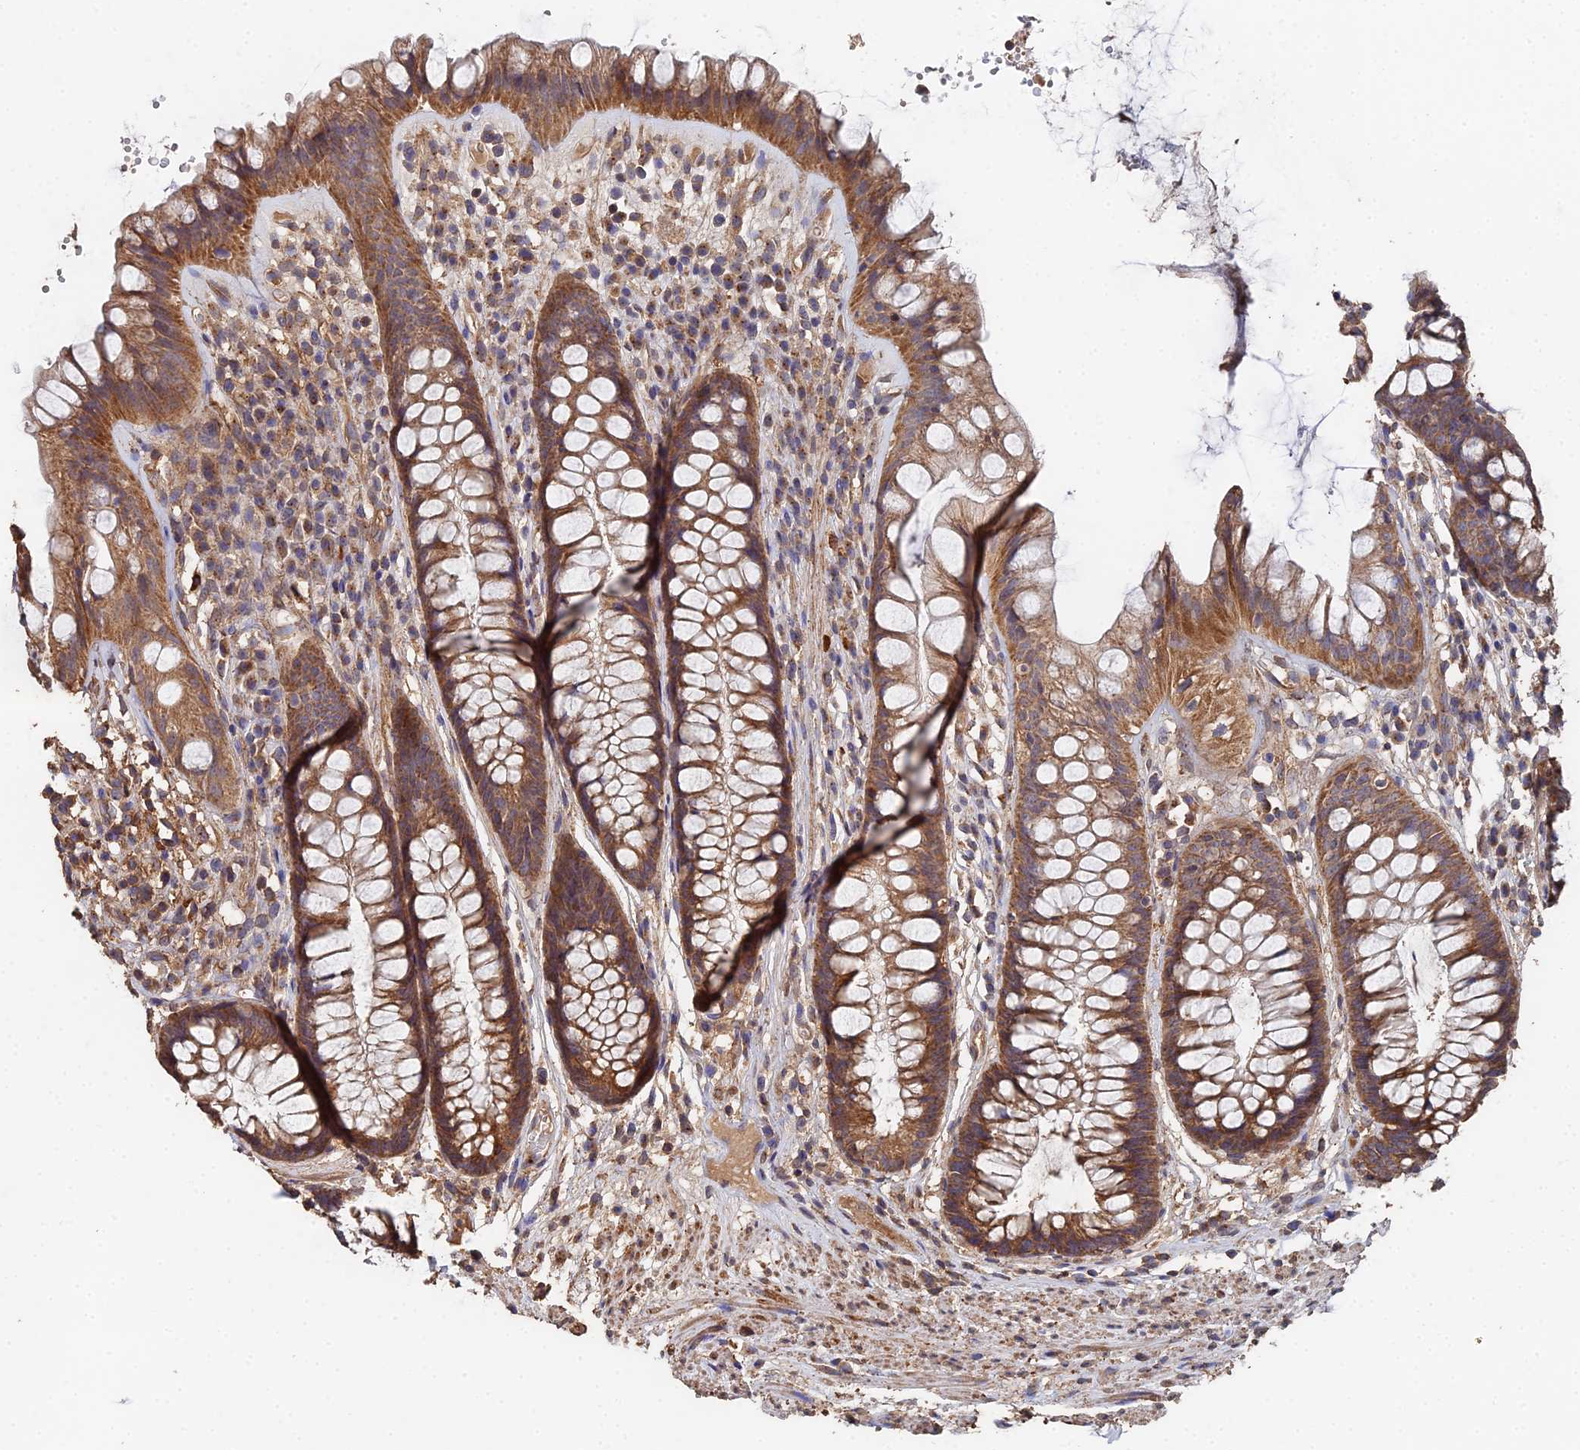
{"staining": {"intensity": "moderate", "quantity": ">75%", "location": "cytoplasmic/membranous"}, "tissue": "rectum", "cell_type": "Glandular cells", "image_type": "normal", "snomed": [{"axis": "morphology", "description": "Normal tissue, NOS"}, {"axis": "topography", "description": "Rectum"}], "caption": "Benign rectum reveals moderate cytoplasmic/membranous expression in about >75% of glandular cells.", "gene": "SPANXN4", "patient": {"sex": "male", "age": 74}}